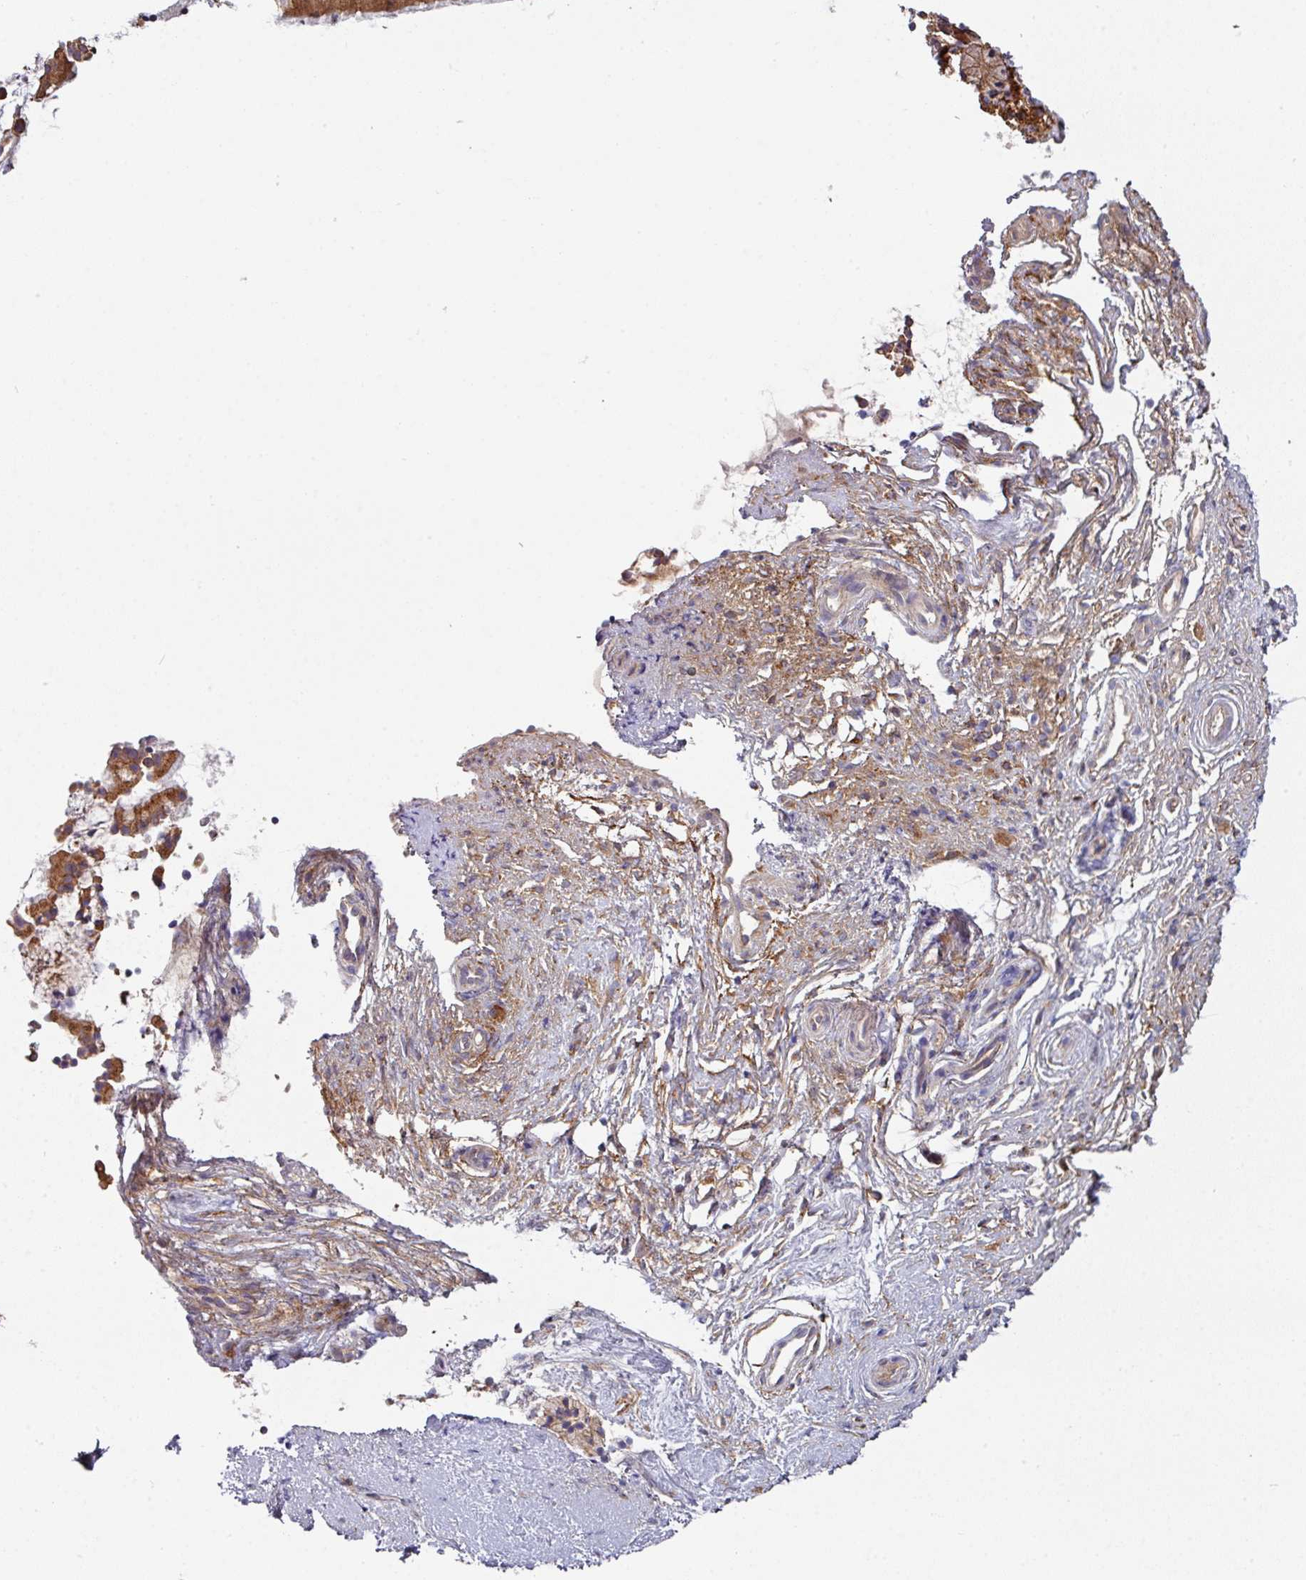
{"staining": {"intensity": "moderate", "quantity": ">75%", "location": "cytoplasmic/membranous"}, "tissue": "nasopharynx", "cell_type": "Respiratory epithelial cells", "image_type": "normal", "snomed": [{"axis": "morphology", "description": "Normal tissue, NOS"}, {"axis": "topography", "description": "Nasopharynx"}], "caption": "Human nasopharynx stained for a protein (brown) displays moderate cytoplasmic/membranous positive positivity in approximately >75% of respiratory epithelial cells.", "gene": "FAT4", "patient": {"sex": "male", "age": 63}}